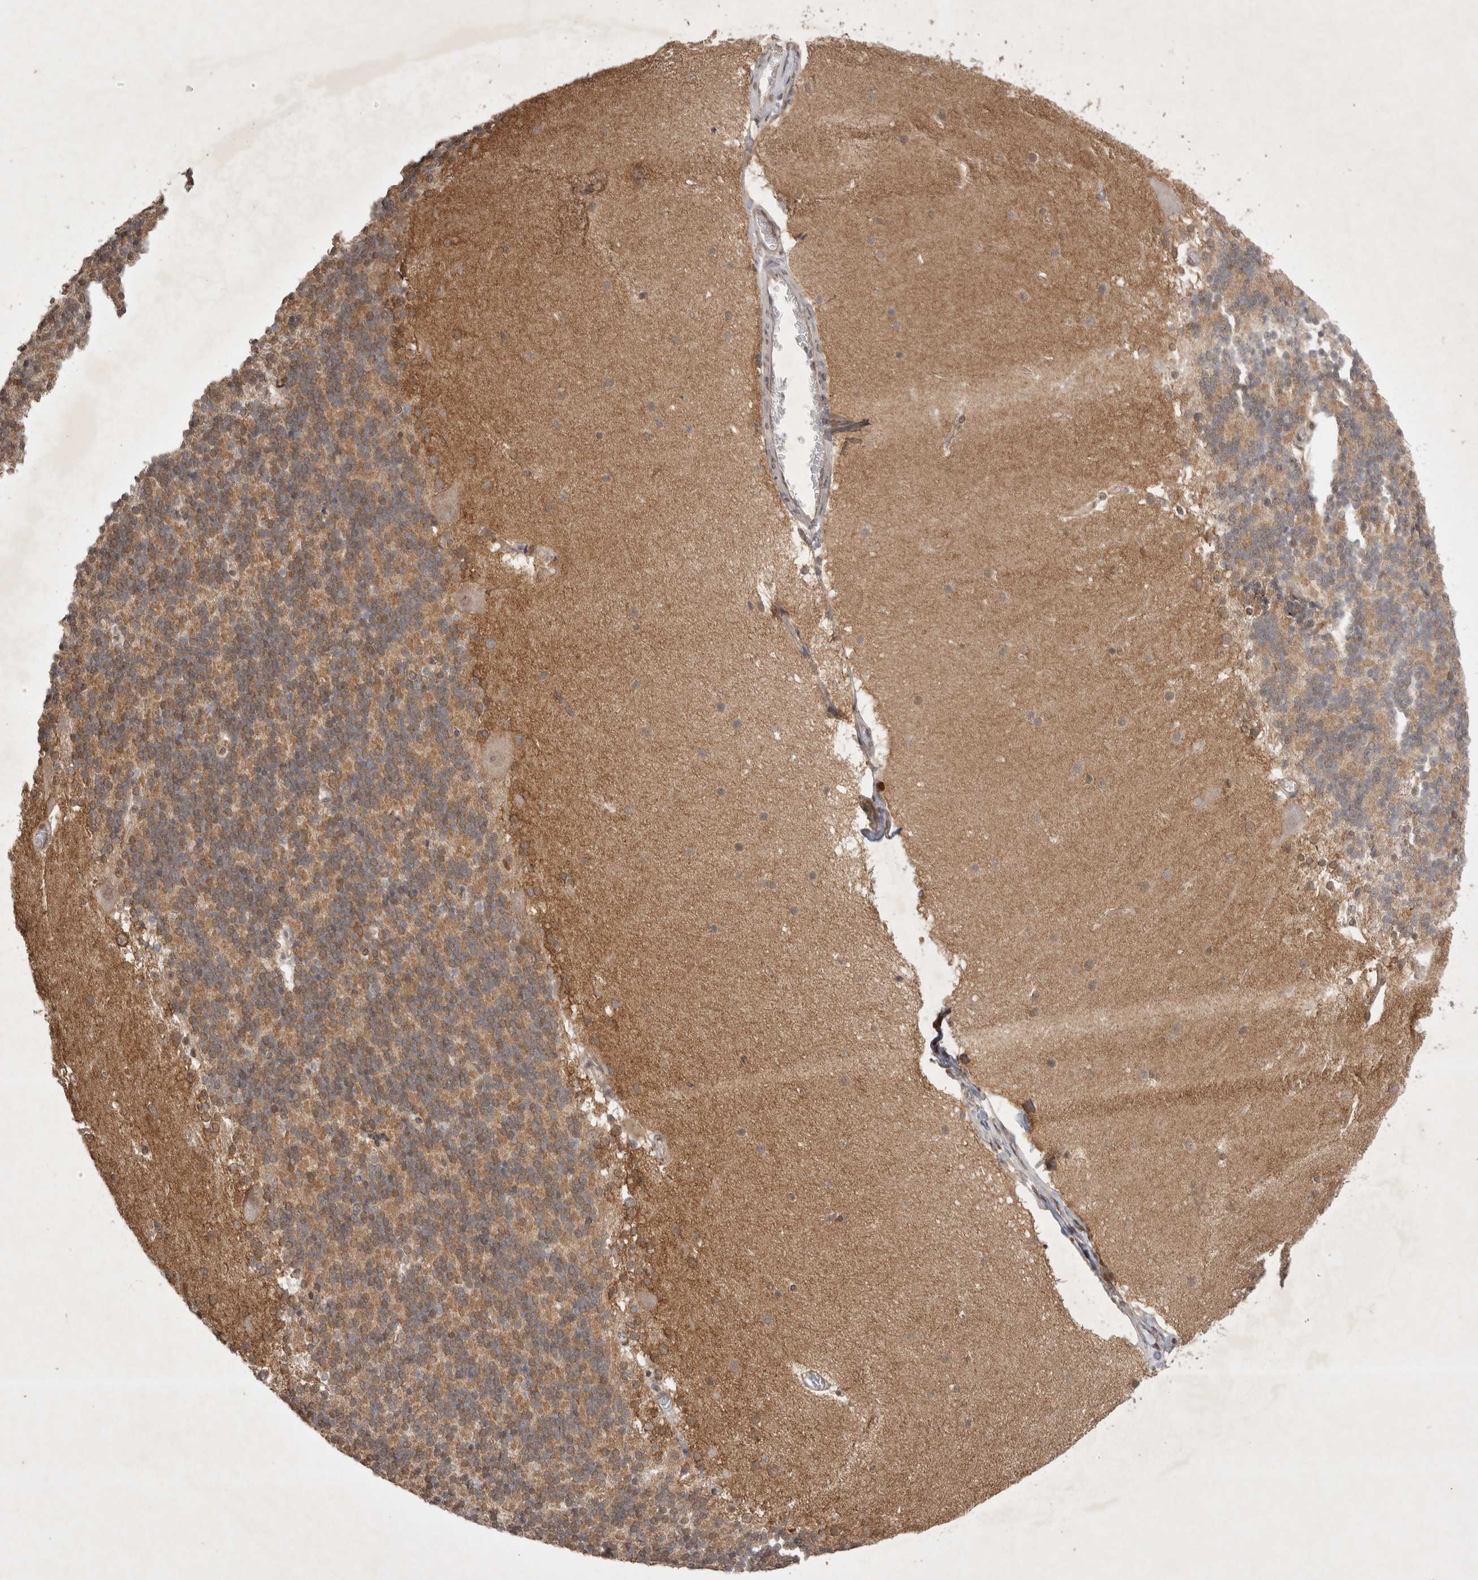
{"staining": {"intensity": "weak", "quantity": "<25%", "location": "cytoplasmic/membranous"}, "tissue": "cerebellum", "cell_type": "Cells in granular layer", "image_type": "normal", "snomed": [{"axis": "morphology", "description": "Normal tissue, NOS"}, {"axis": "topography", "description": "Cerebellum"}], "caption": "Immunohistochemistry micrograph of normal cerebellum: cerebellum stained with DAB (3,3'-diaminobenzidine) exhibits no significant protein staining in cells in granular layer. (DAB IHC, high magnification).", "gene": "WIPF2", "patient": {"sex": "female", "age": 19}}